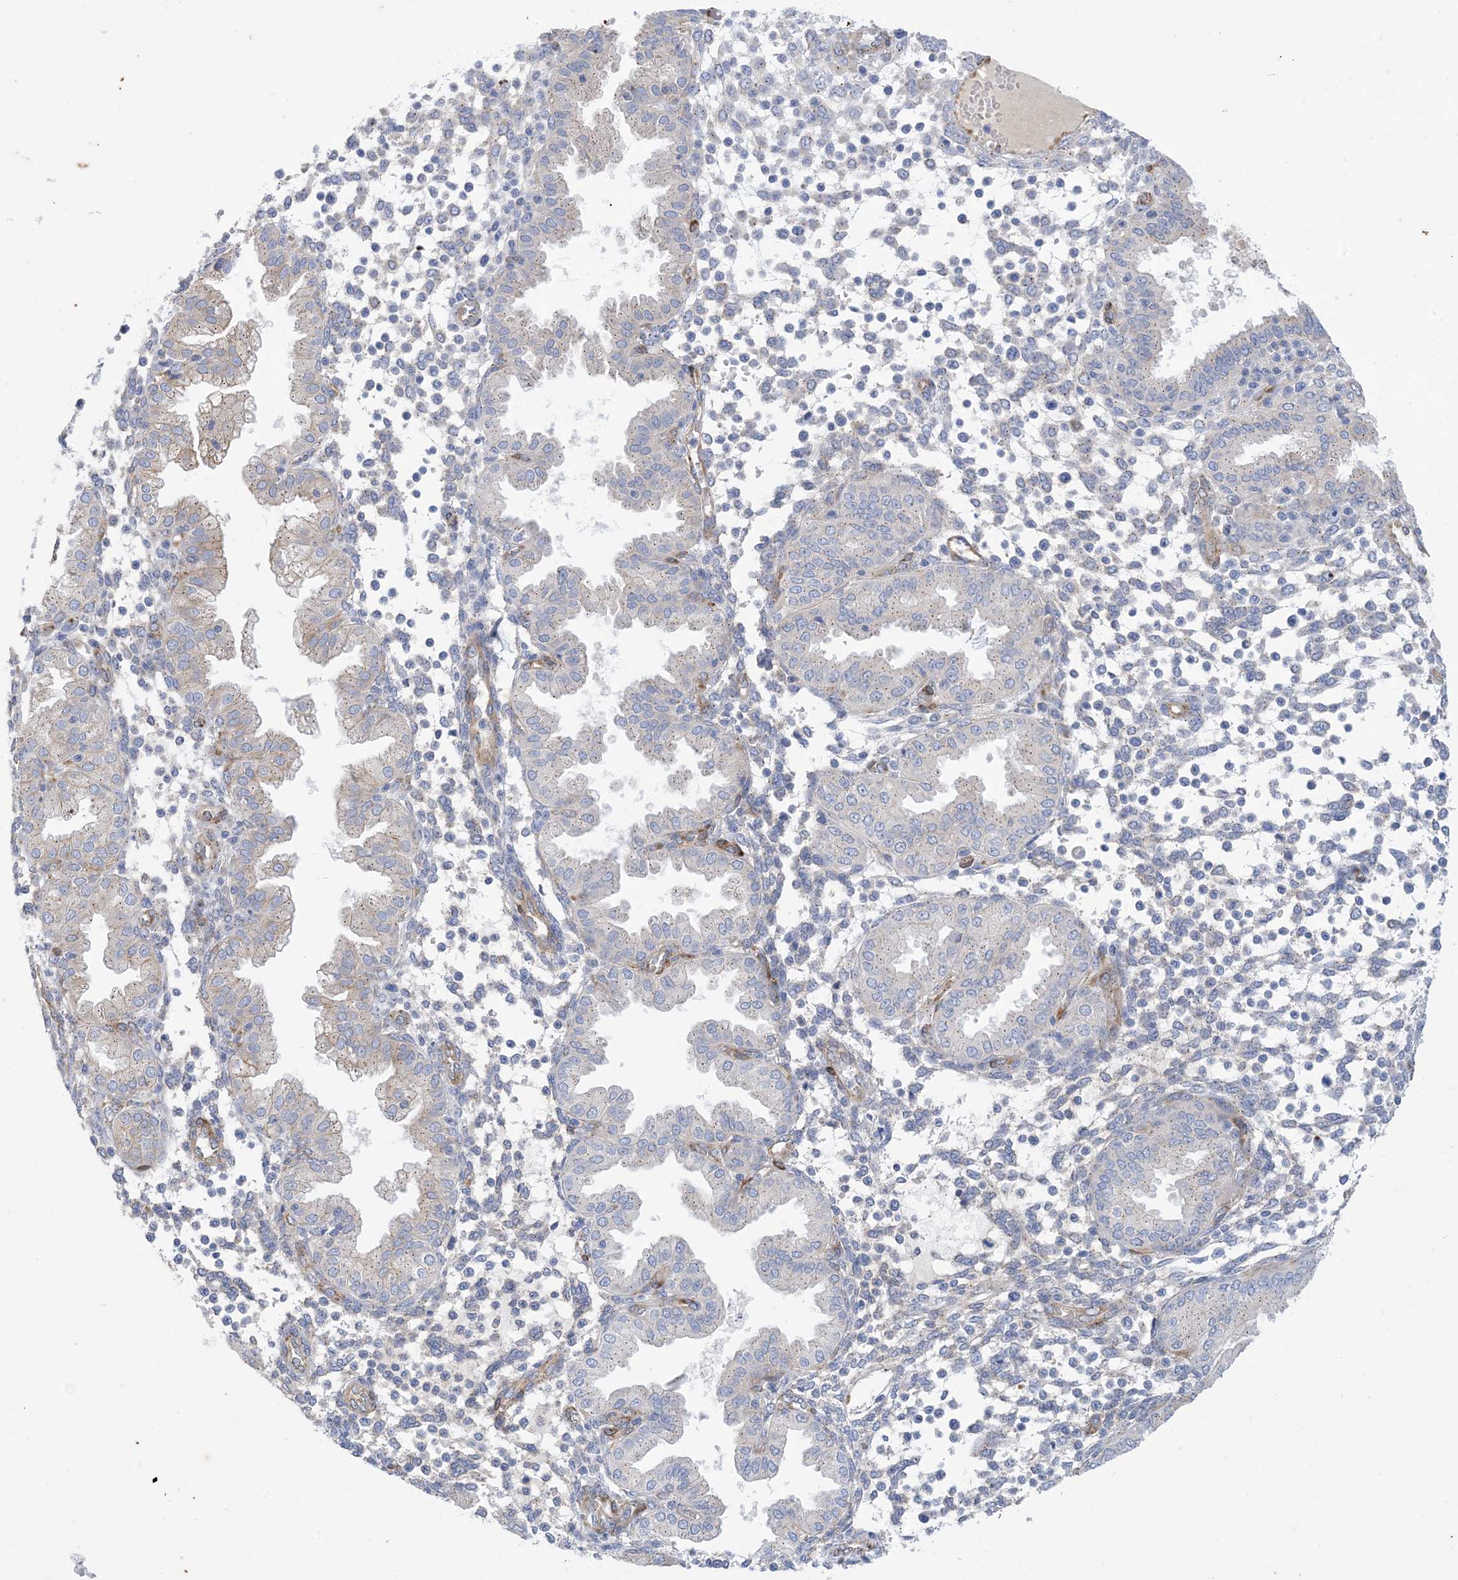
{"staining": {"intensity": "moderate", "quantity": "<25%", "location": "cytoplasmic/membranous"}, "tissue": "endometrium", "cell_type": "Cells in endometrial stroma", "image_type": "normal", "snomed": [{"axis": "morphology", "description": "Normal tissue, NOS"}, {"axis": "topography", "description": "Endometrium"}], "caption": "The image reveals staining of normal endometrium, revealing moderate cytoplasmic/membranous protein expression (brown color) within cells in endometrial stroma.", "gene": "RBMS3", "patient": {"sex": "female", "age": 53}}